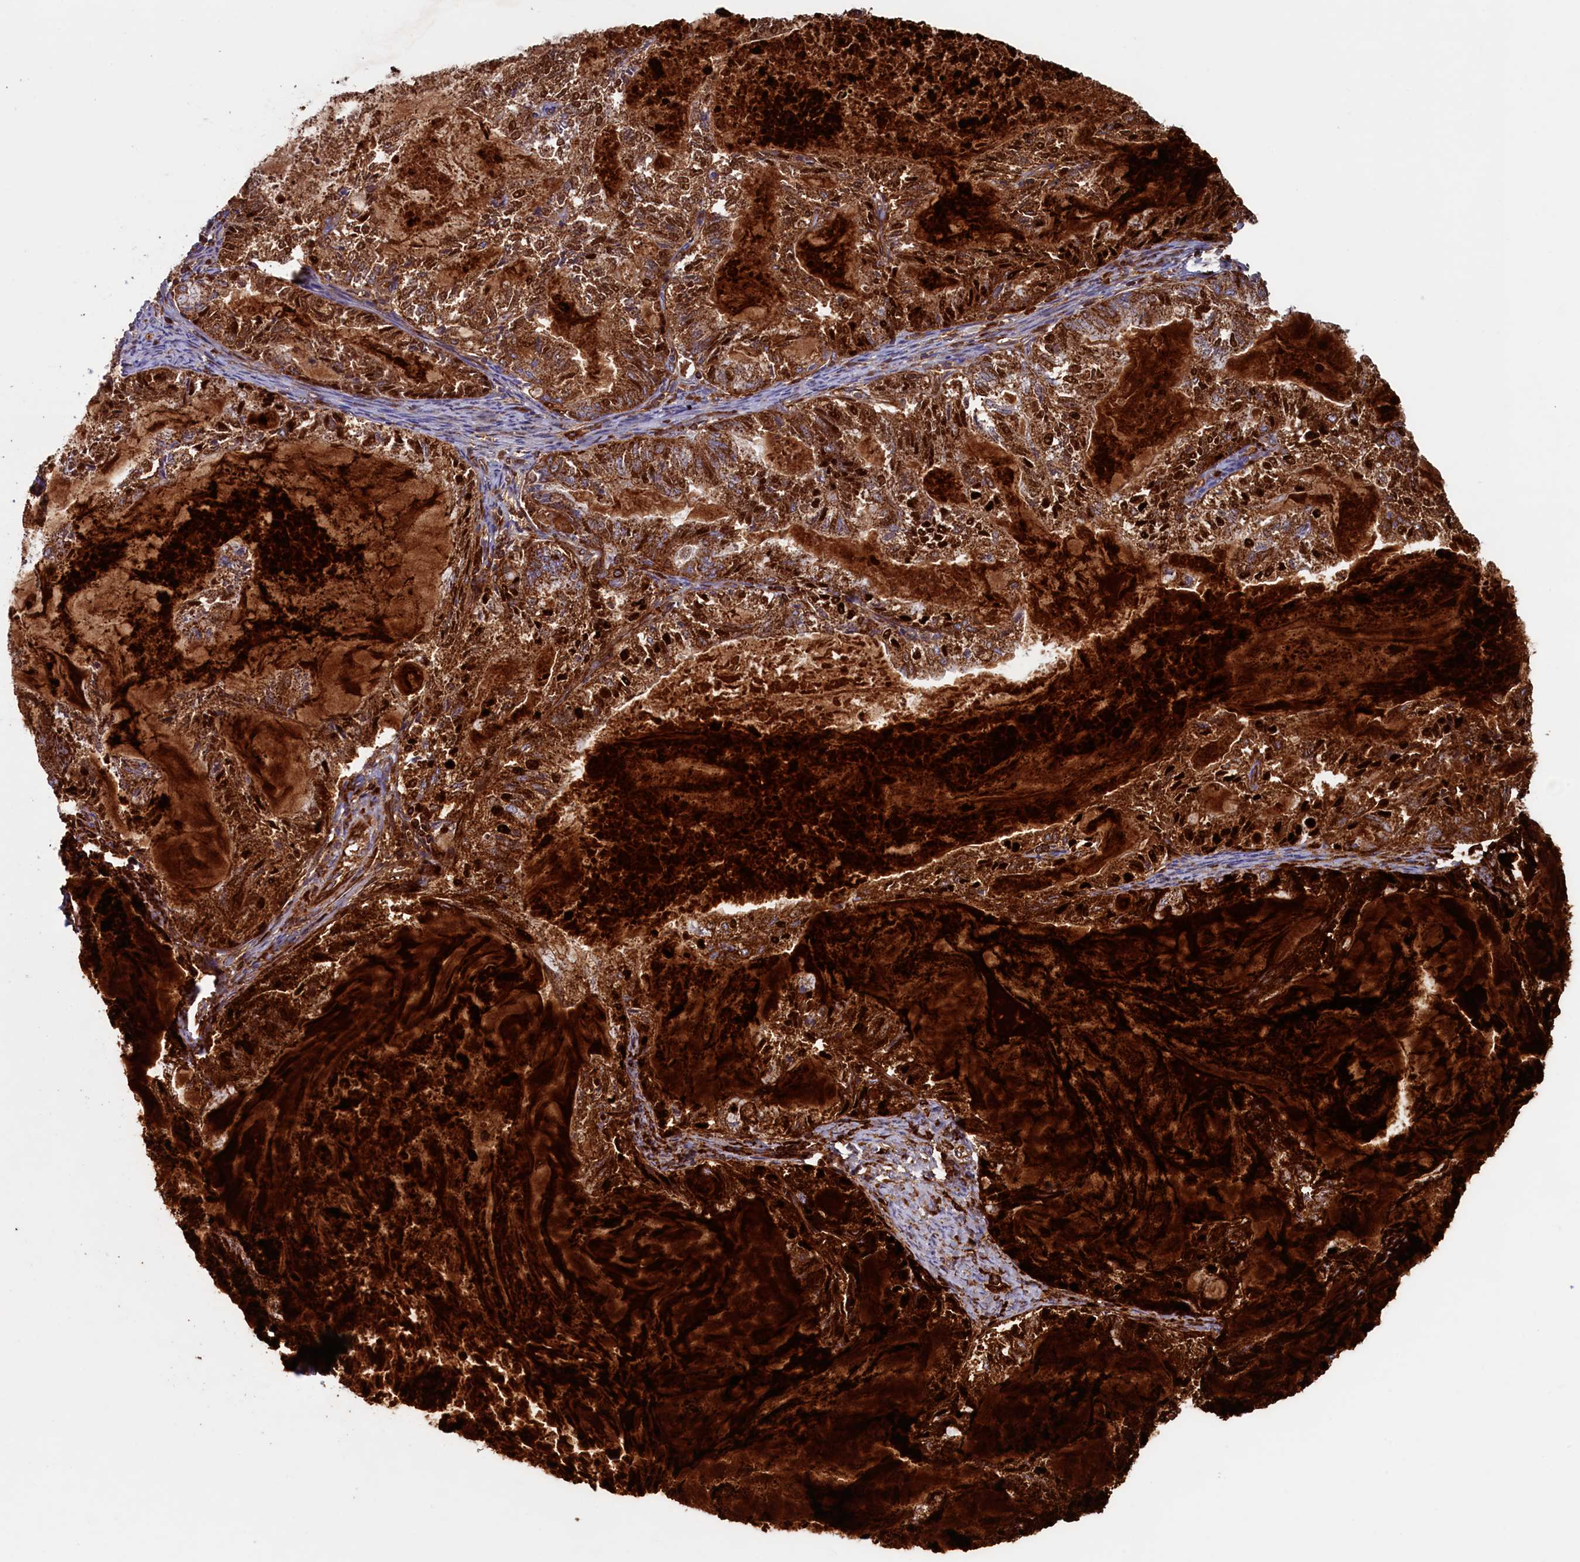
{"staining": {"intensity": "strong", "quantity": ">75%", "location": "cytoplasmic/membranous,nuclear"}, "tissue": "endometrial cancer", "cell_type": "Tumor cells", "image_type": "cancer", "snomed": [{"axis": "morphology", "description": "Adenocarcinoma, NOS"}, {"axis": "topography", "description": "Endometrium"}], "caption": "Endometrial cancer (adenocarcinoma) stained for a protein (brown) reveals strong cytoplasmic/membranous and nuclear positive staining in about >75% of tumor cells.", "gene": "UBE3B", "patient": {"sex": "female", "age": 86}}